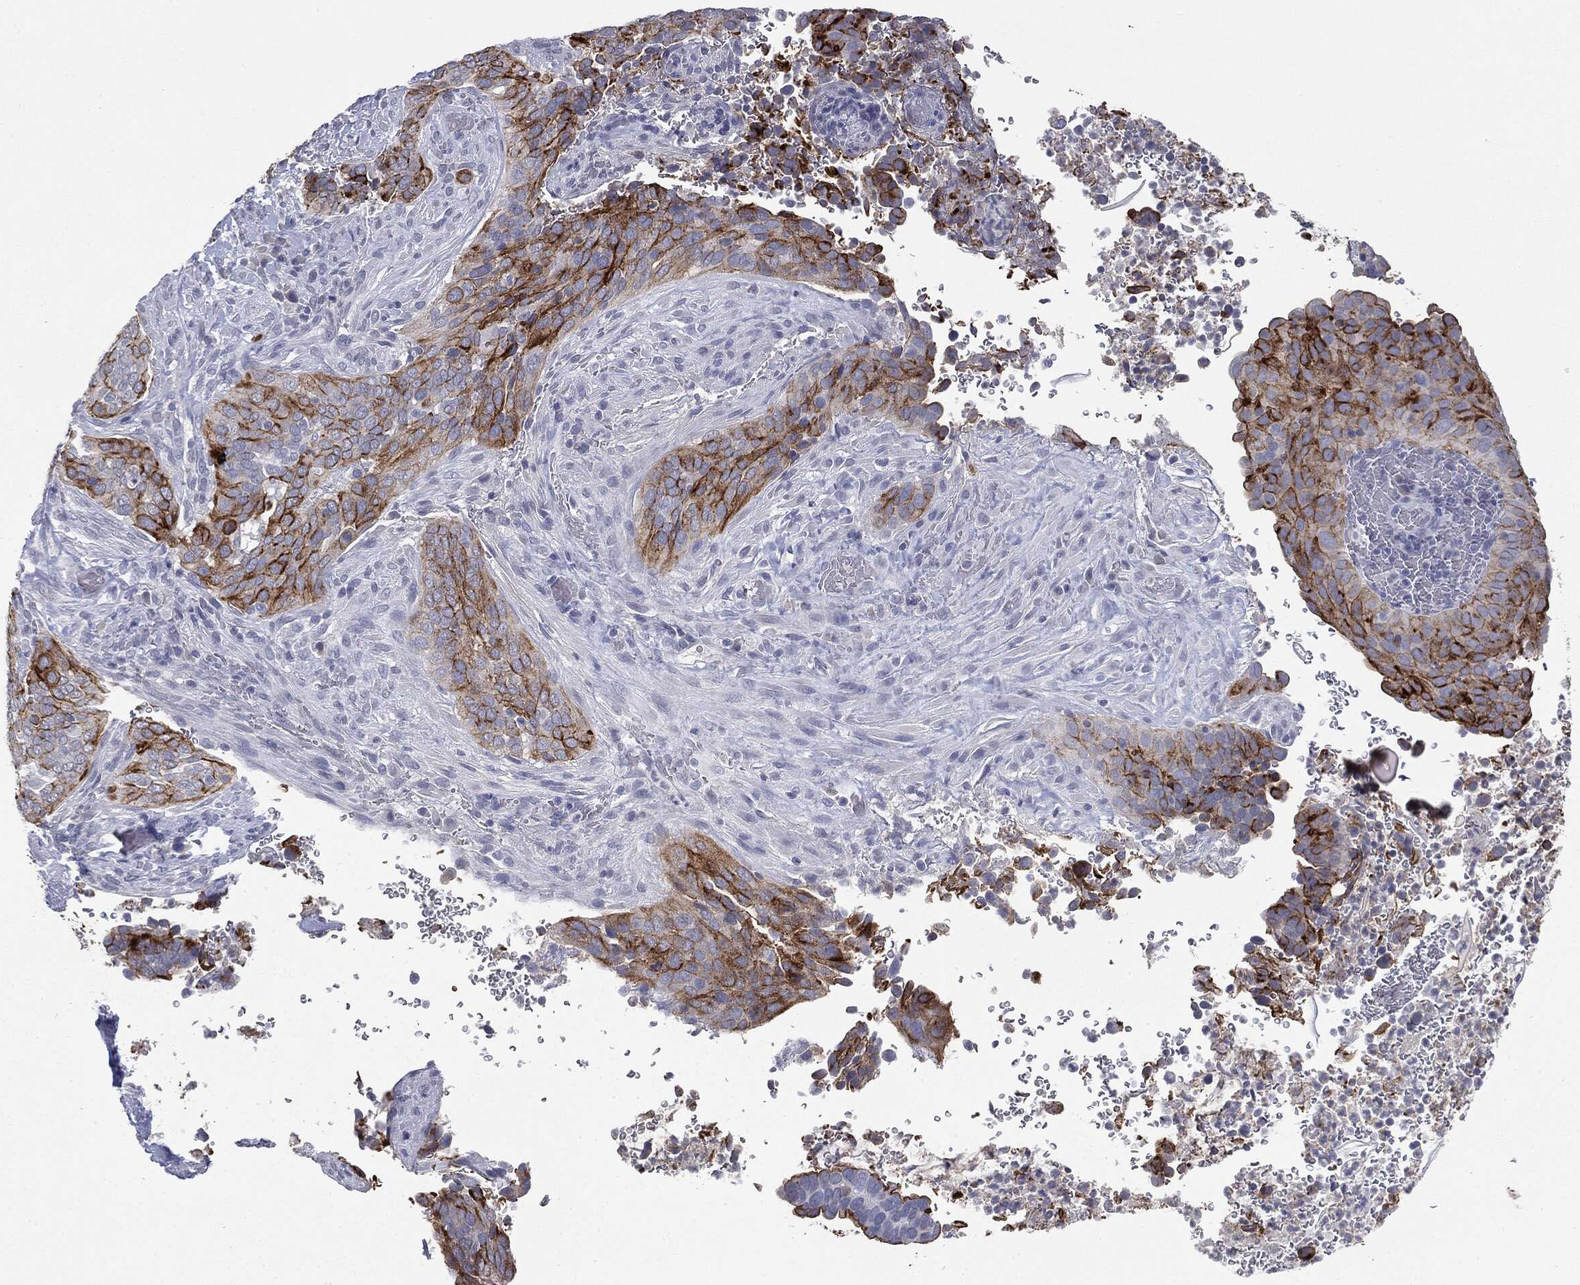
{"staining": {"intensity": "strong", "quantity": "<25%", "location": "cytoplasmic/membranous"}, "tissue": "cervical cancer", "cell_type": "Tumor cells", "image_type": "cancer", "snomed": [{"axis": "morphology", "description": "Squamous cell carcinoma, NOS"}, {"axis": "topography", "description": "Cervix"}], "caption": "About <25% of tumor cells in squamous cell carcinoma (cervical) reveal strong cytoplasmic/membranous protein expression as visualized by brown immunohistochemical staining.", "gene": "MUC1", "patient": {"sex": "female", "age": 38}}